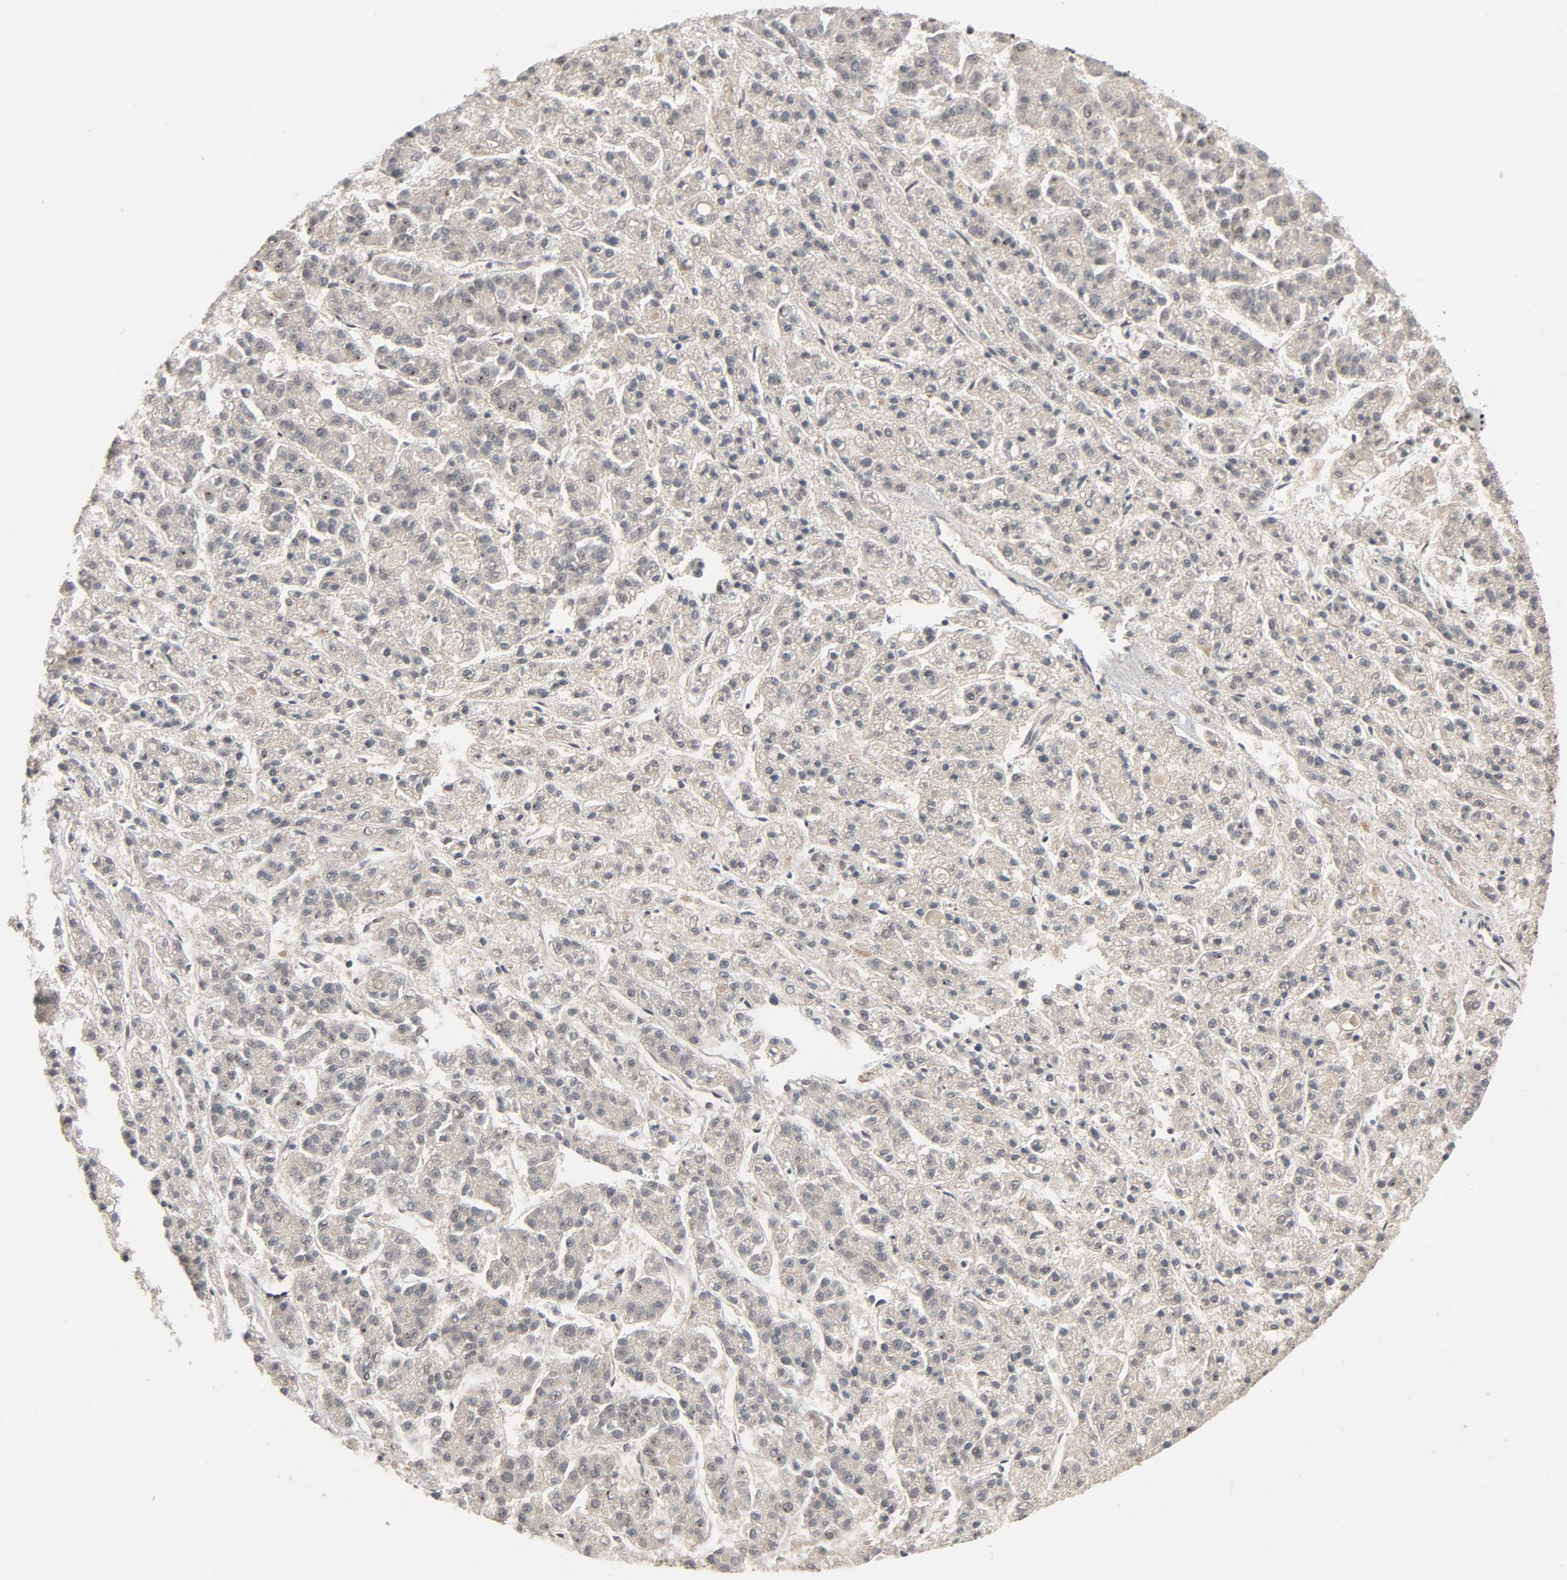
{"staining": {"intensity": "negative", "quantity": "none", "location": "none"}, "tissue": "liver cancer", "cell_type": "Tumor cells", "image_type": "cancer", "snomed": [{"axis": "morphology", "description": "Carcinoma, Hepatocellular, NOS"}, {"axis": "topography", "description": "Liver"}], "caption": "Human hepatocellular carcinoma (liver) stained for a protein using immunohistochemistry (IHC) exhibits no positivity in tumor cells.", "gene": "SMARCD1", "patient": {"sex": "male", "age": 70}}